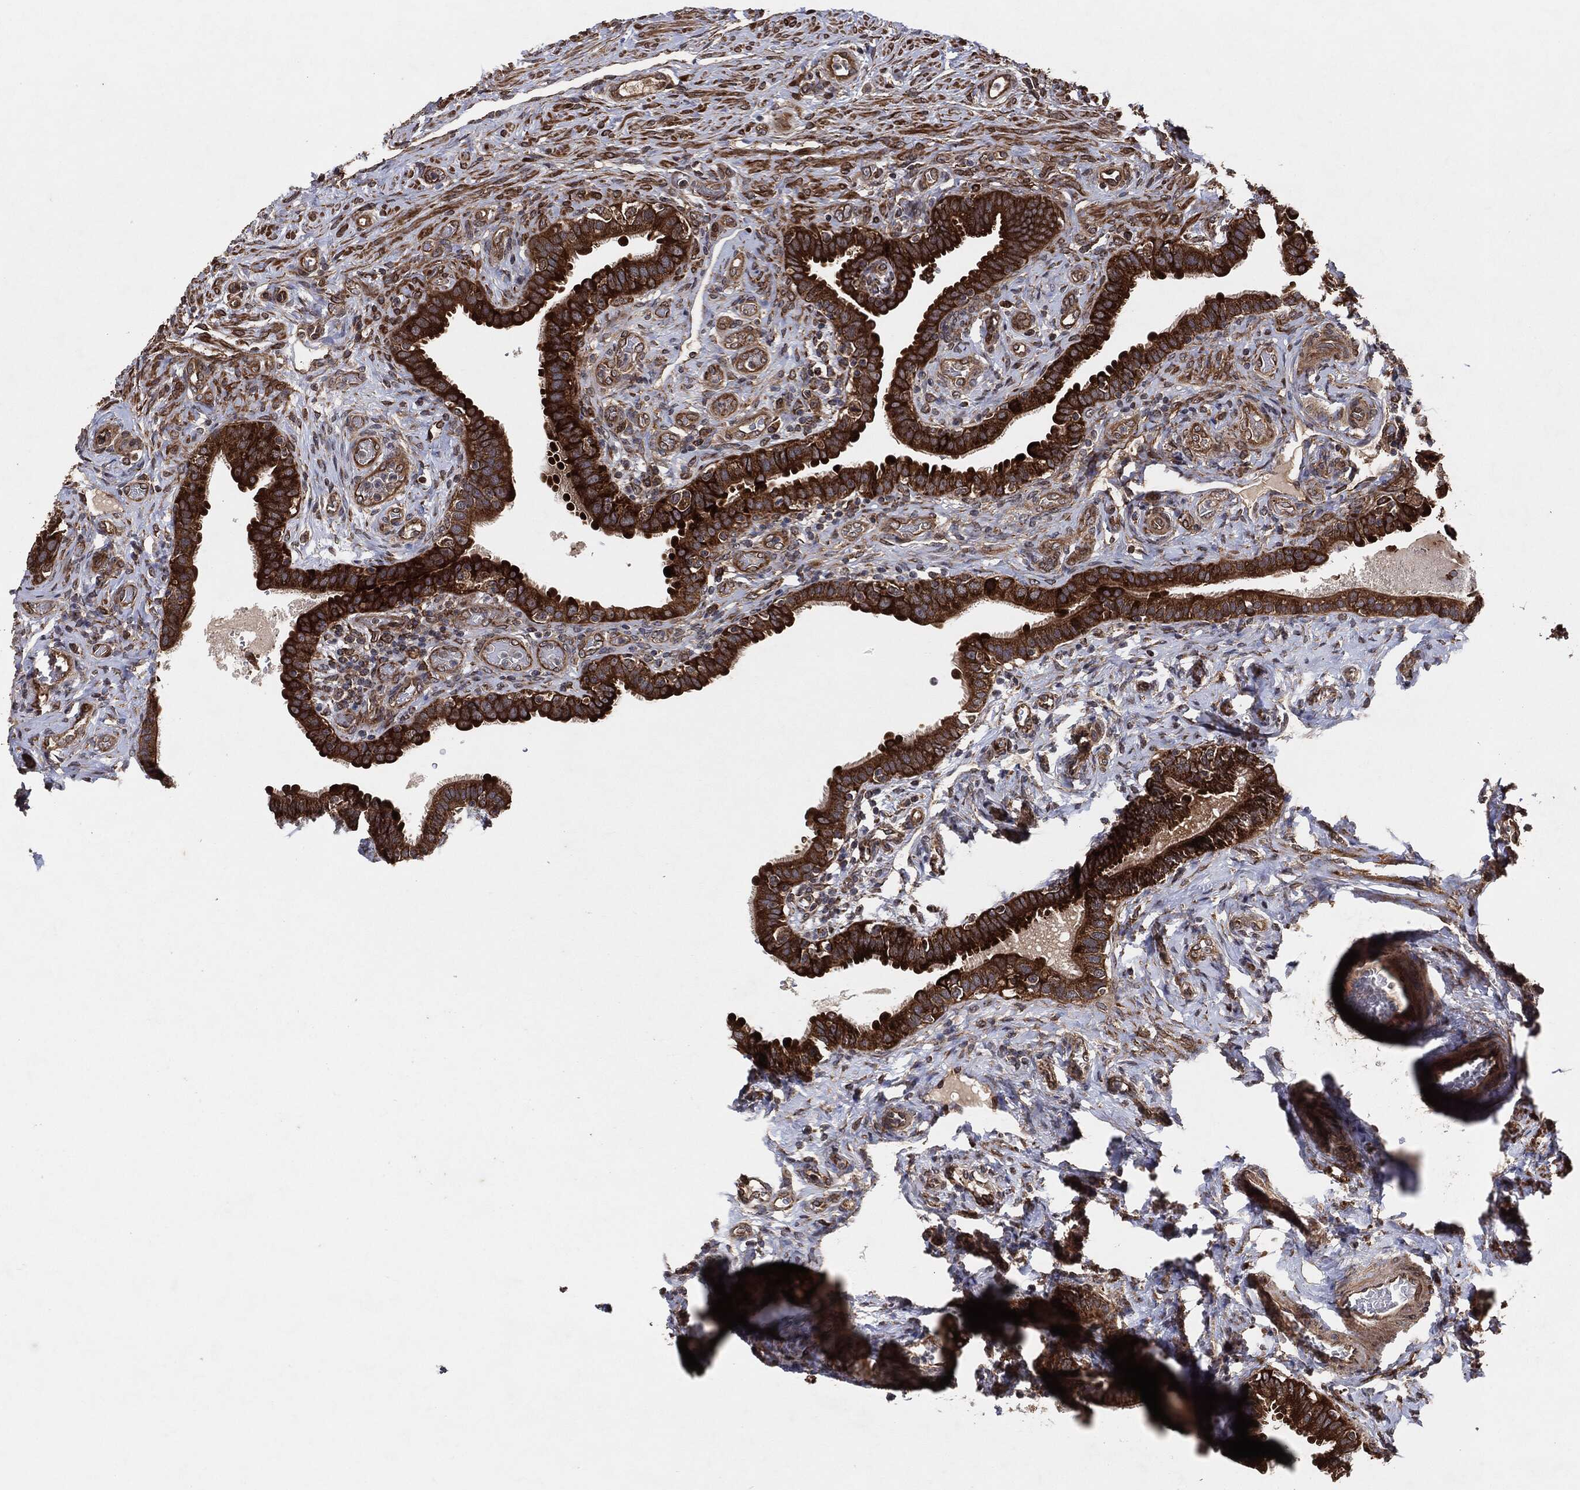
{"staining": {"intensity": "strong", "quantity": ">75%", "location": "cytoplasmic/membranous"}, "tissue": "fallopian tube", "cell_type": "Glandular cells", "image_type": "normal", "snomed": [{"axis": "morphology", "description": "Normal tissue, NOS"}, {"axis": "topography", "description": "Fallopian tube"}], "caption": "This photomicrograph reveals benign fallopian tube stained with immunohistochemistry (IHC) to label a protein in brown. The cytoplasmic/membranous of glandular cells show strong positivity for the protein. Nuclei are counter-stained blue.", "gene": "BCAR1", "patient": {"sex": "female", "age": 41}}